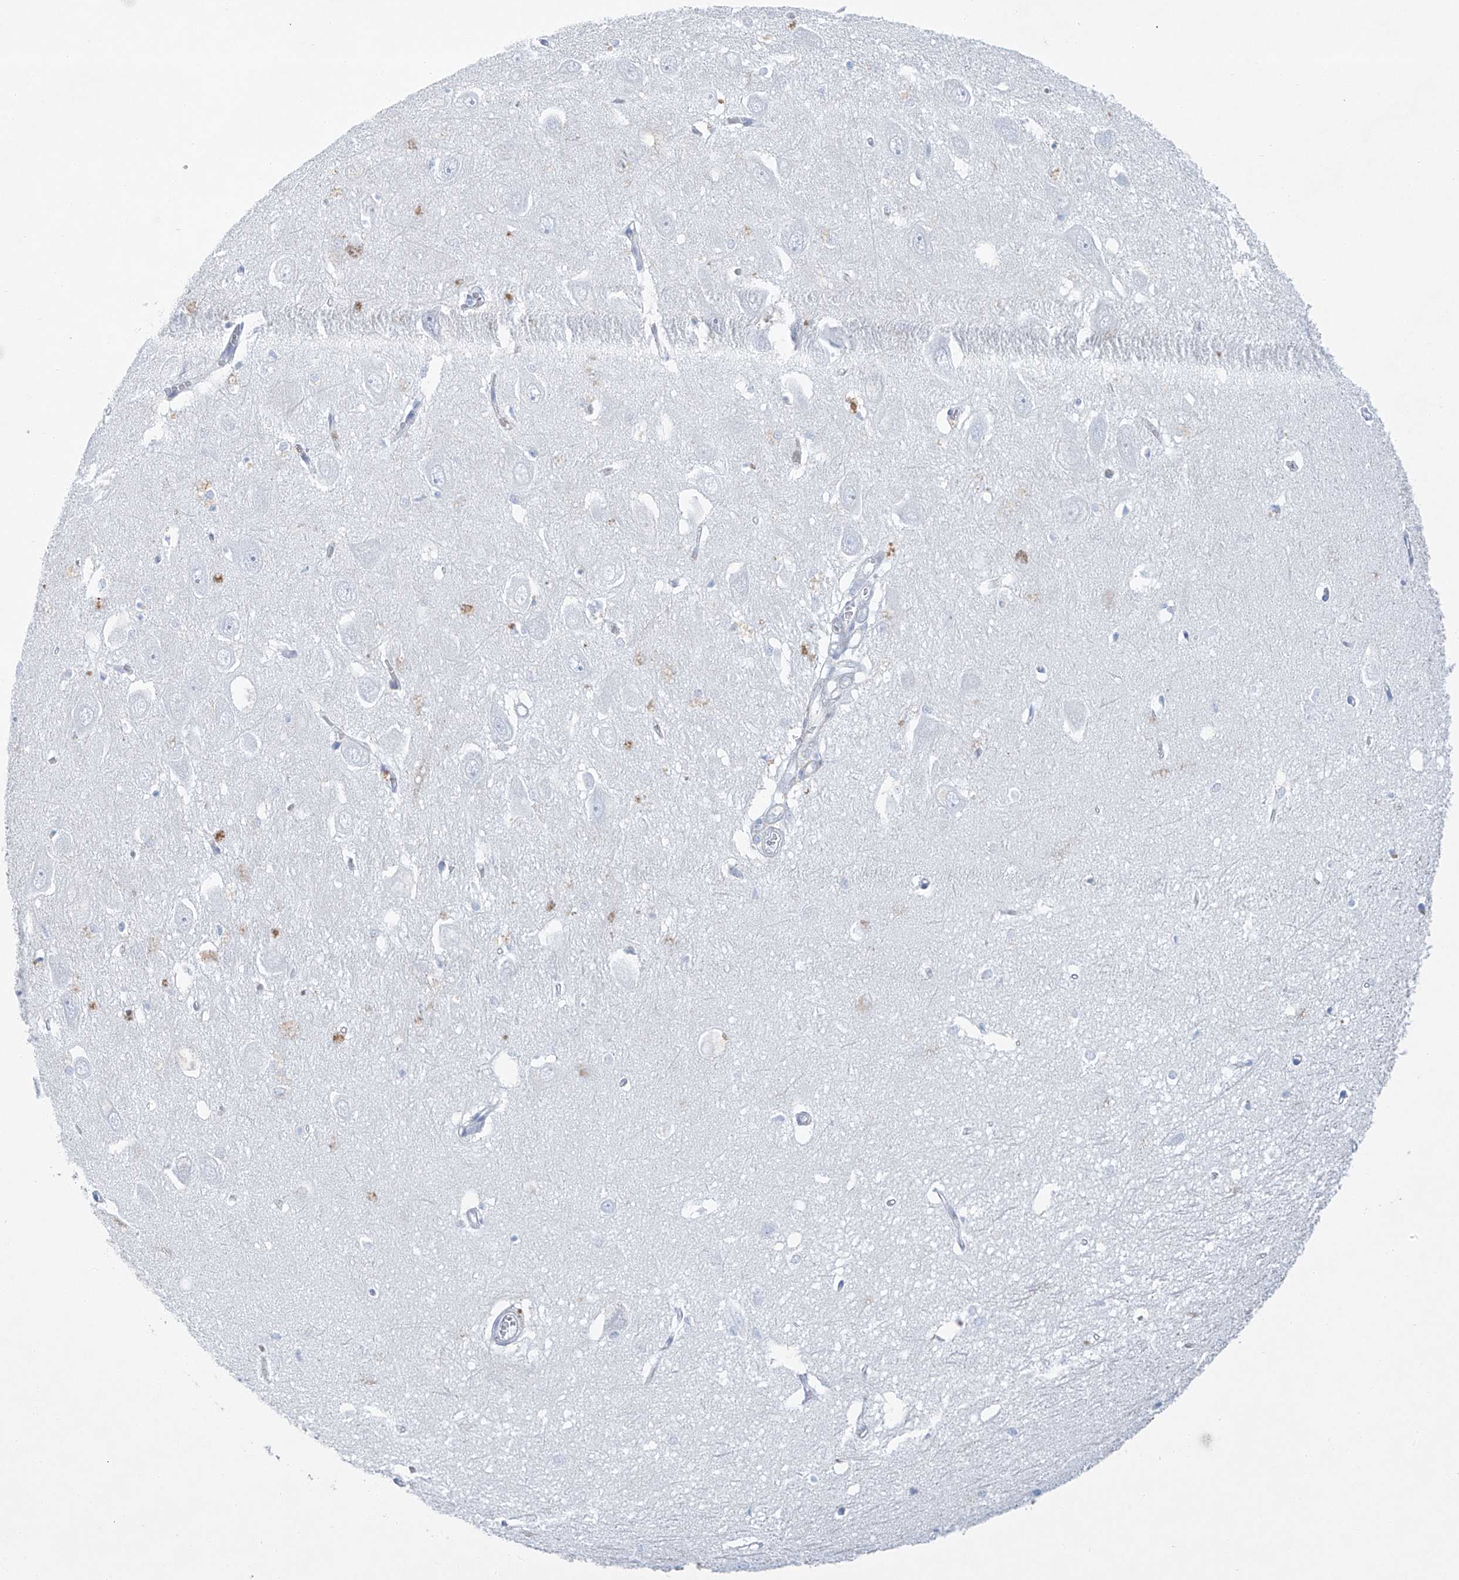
{"staining": {"intensity": "negative", "quantity": "none", "location": "none"}, "tissue": "hippocampus", "cell_type": "Glial cells", "image_type": "normal", "snomed": [{"axis": "morphology", "description": "Normal tissue, NOS"}, {"axis": "topography", "description": "Hippocampus"}], "caption": "Immunohistochemistry image of normal hippocampus stained for a protein (brown), which reveals no staining in glial cells.", "gene": "MAGI1", "patient": {"sex": "female", "age": 64}}